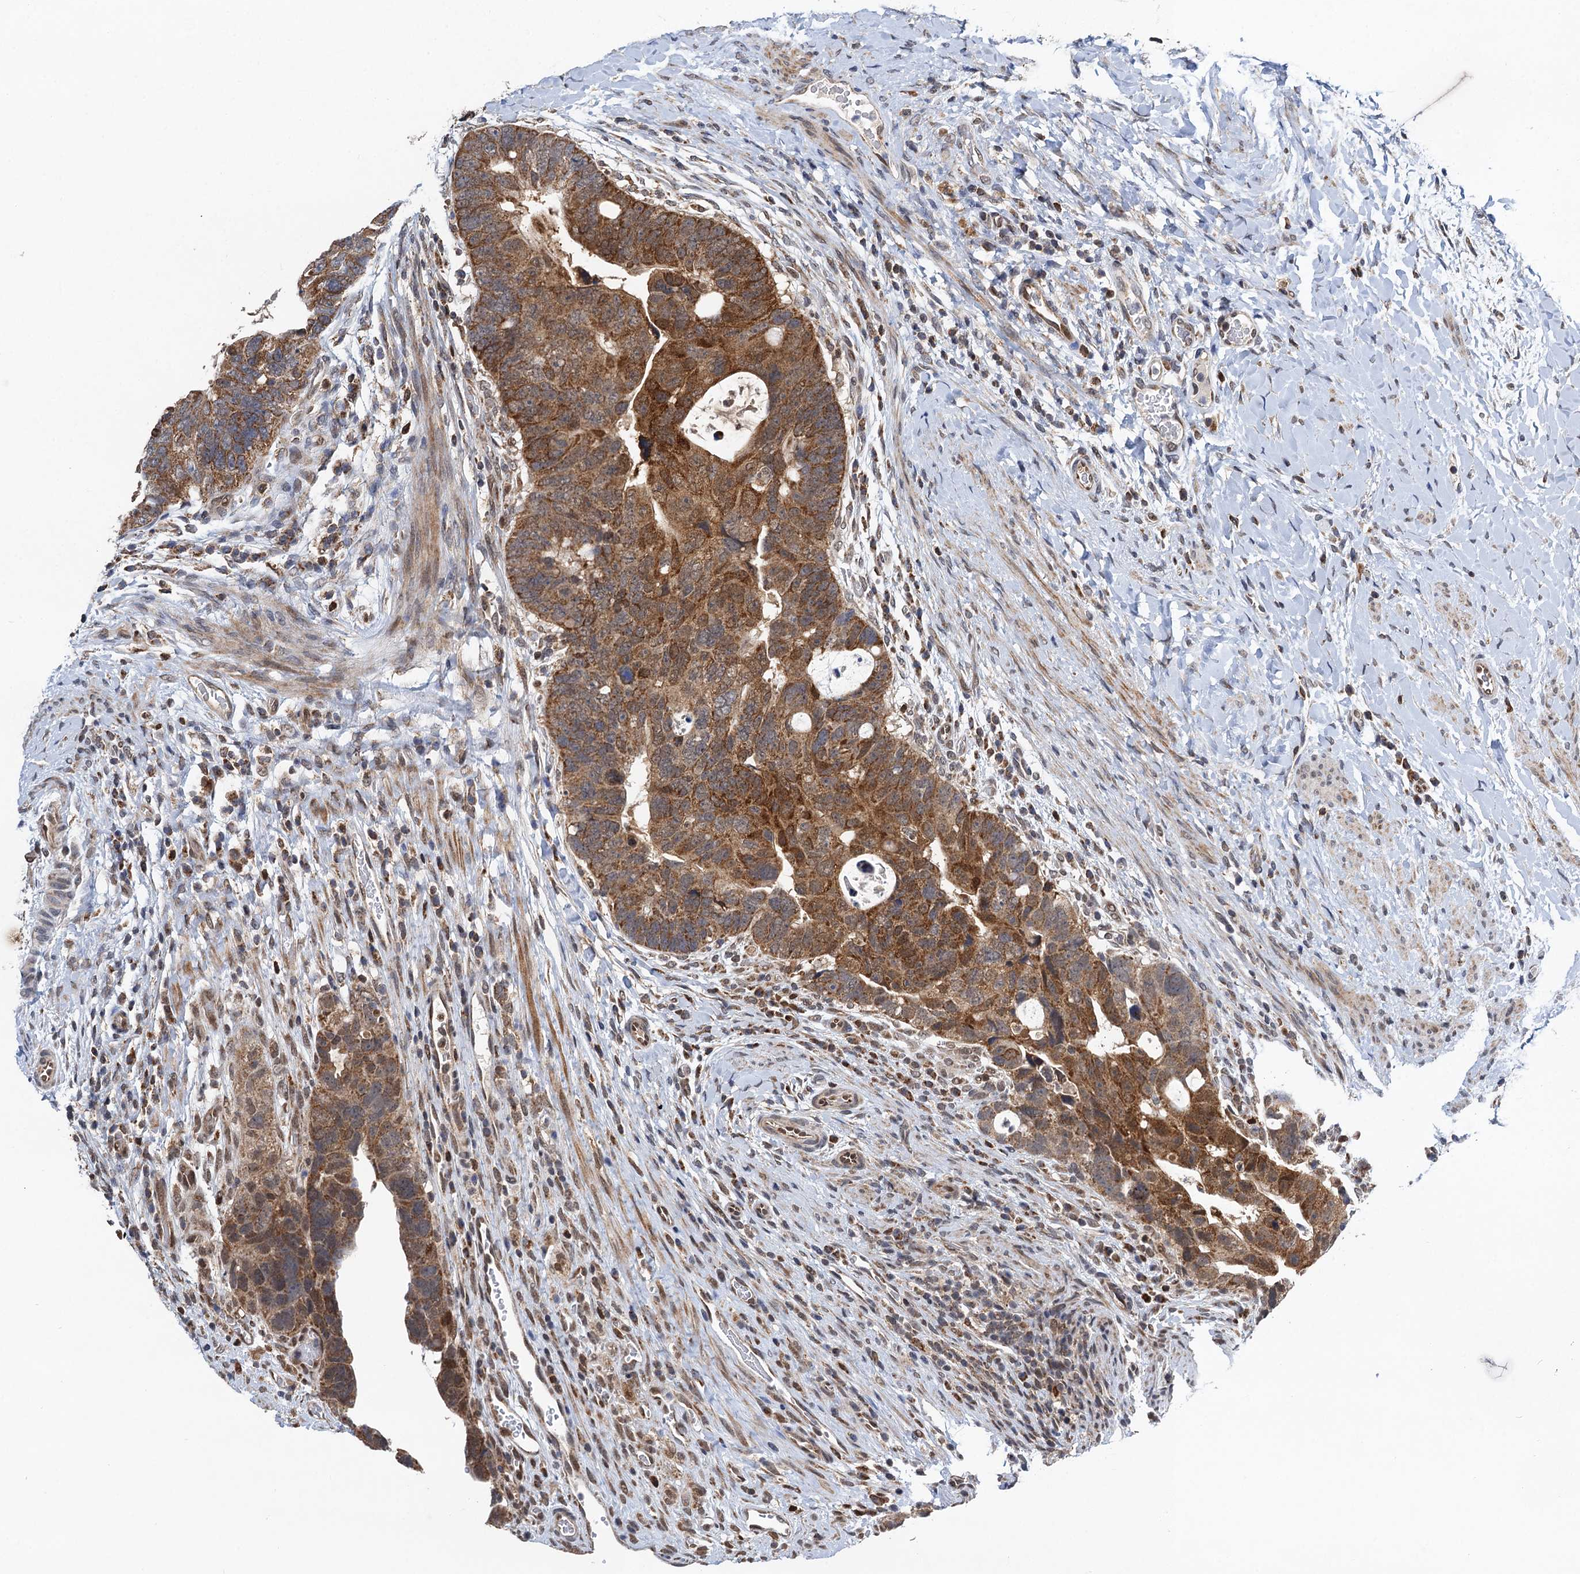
{"staining": {"intensity": "moderate", "quantity": ">75%", "location": "cytoplasmic/membranous"}, "tissue": "colorectal cancer", "cell_type": "Tumor cells", "image_type": "cancer", "snomed": [{"axis": "morphology", "description": "Adenocarcinoma, NOS"}, {"axis": "topography", "description": "Rectum"}], "caption": "The immunohistochemical stain highlights moderate cytoplasmic/membranous expression in tumor cells of colorectal adenocarcinoma tissue.", "gene": "CMPK2", "patient": {"sex": "male", "age": 59}}